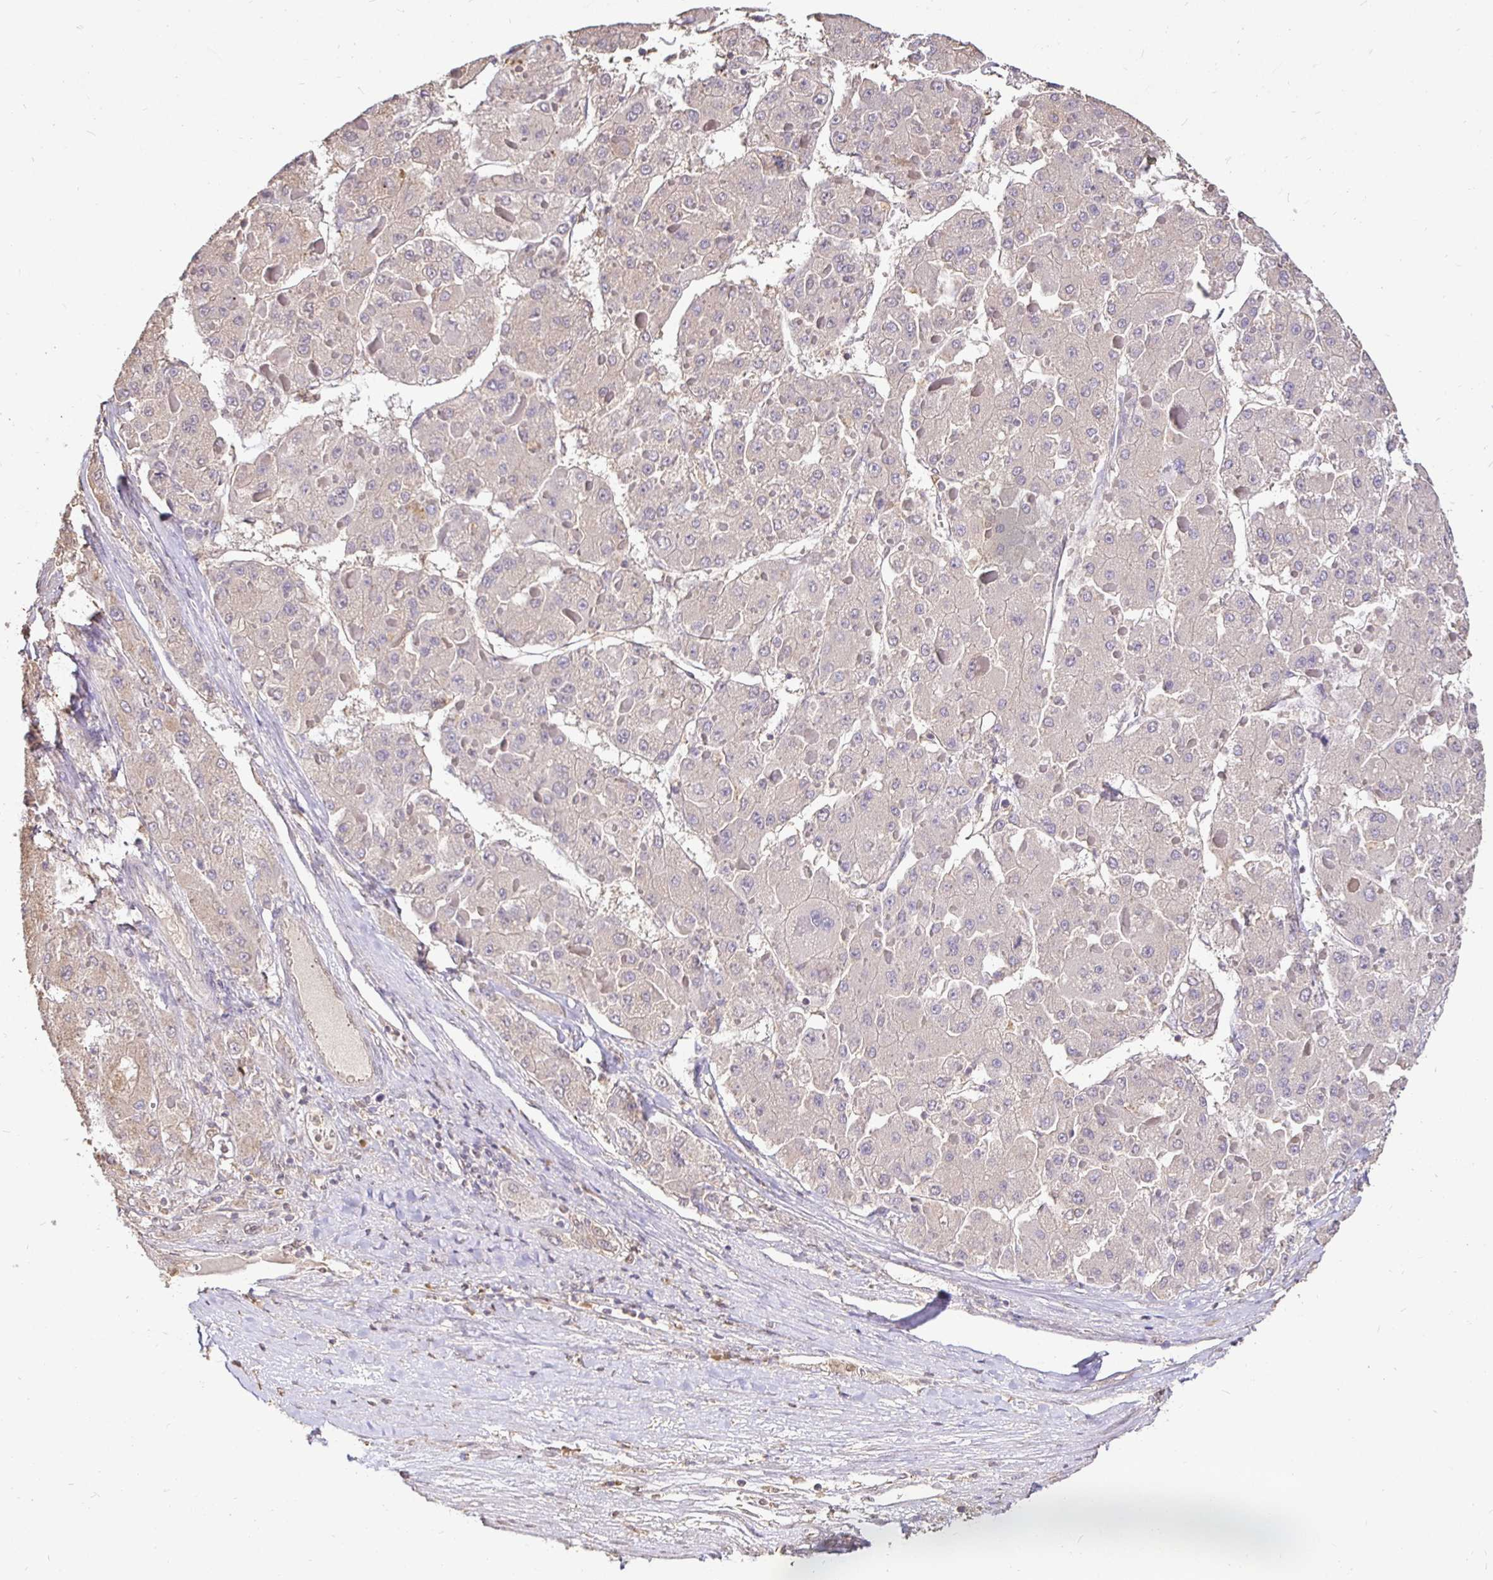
{"staining": {"intensity": "negative", "quantity": "none", "location": "none"}, "tissue": "liver cancer", "cell_type": "Tumor cells", "image_type": "cancer", "snomed": [{"axis": "morphology", "description": "Carcinoma, Hepatocellular, NOS"}, {"axis": "topography", "description": "Liver"}], "caption": "High power microscopy histopathology image of an immunohistochemistry (IHC) micrograph of liver cancer, revealing no significant expression in tumor cells.", "gene": "MAPK8IP3", "patient": {"sex": "female", "age": 73}}